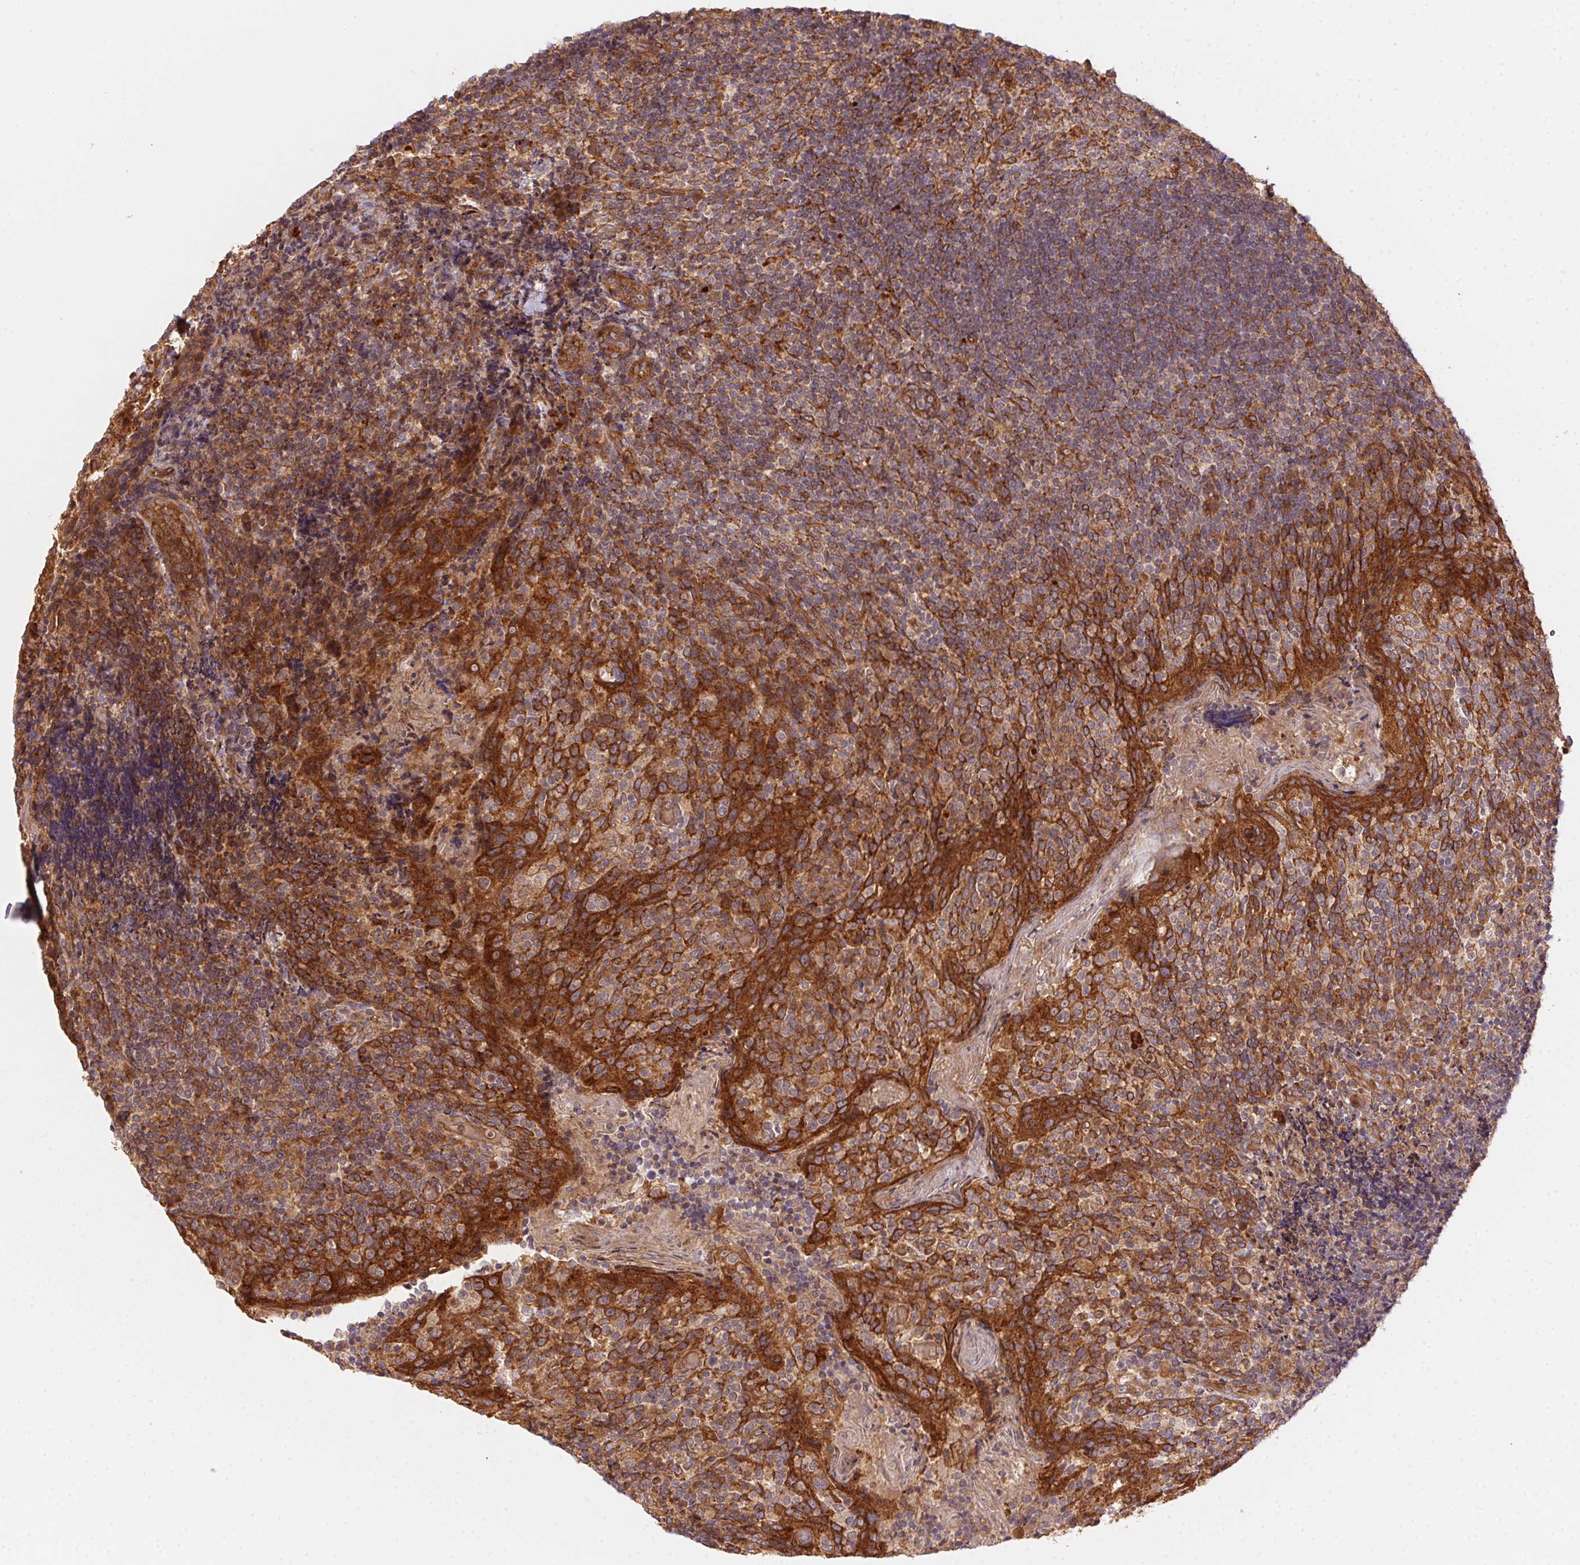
{"staining": {"intensity": "moderate", "quantity": "<25%", "location": "cytoplasmic/membranous"}, "tissue": "tonsil", "cell_type": "Germinal center cells", "image_type": "normal", "snomed": [{"axis": "morphology", "description": "Normal tissue, NOS"}, {"axis": "topography", "description": "Tonsil"}], "caption": "Immunohistochemical staining of normal tonsil demonstrates <25% levels of moderate cytoplasmic/membranous protein expression in approximately <25% of germinal center cells.", "gene": "USE1", "patient": {"sex": "female", "age": 10}}